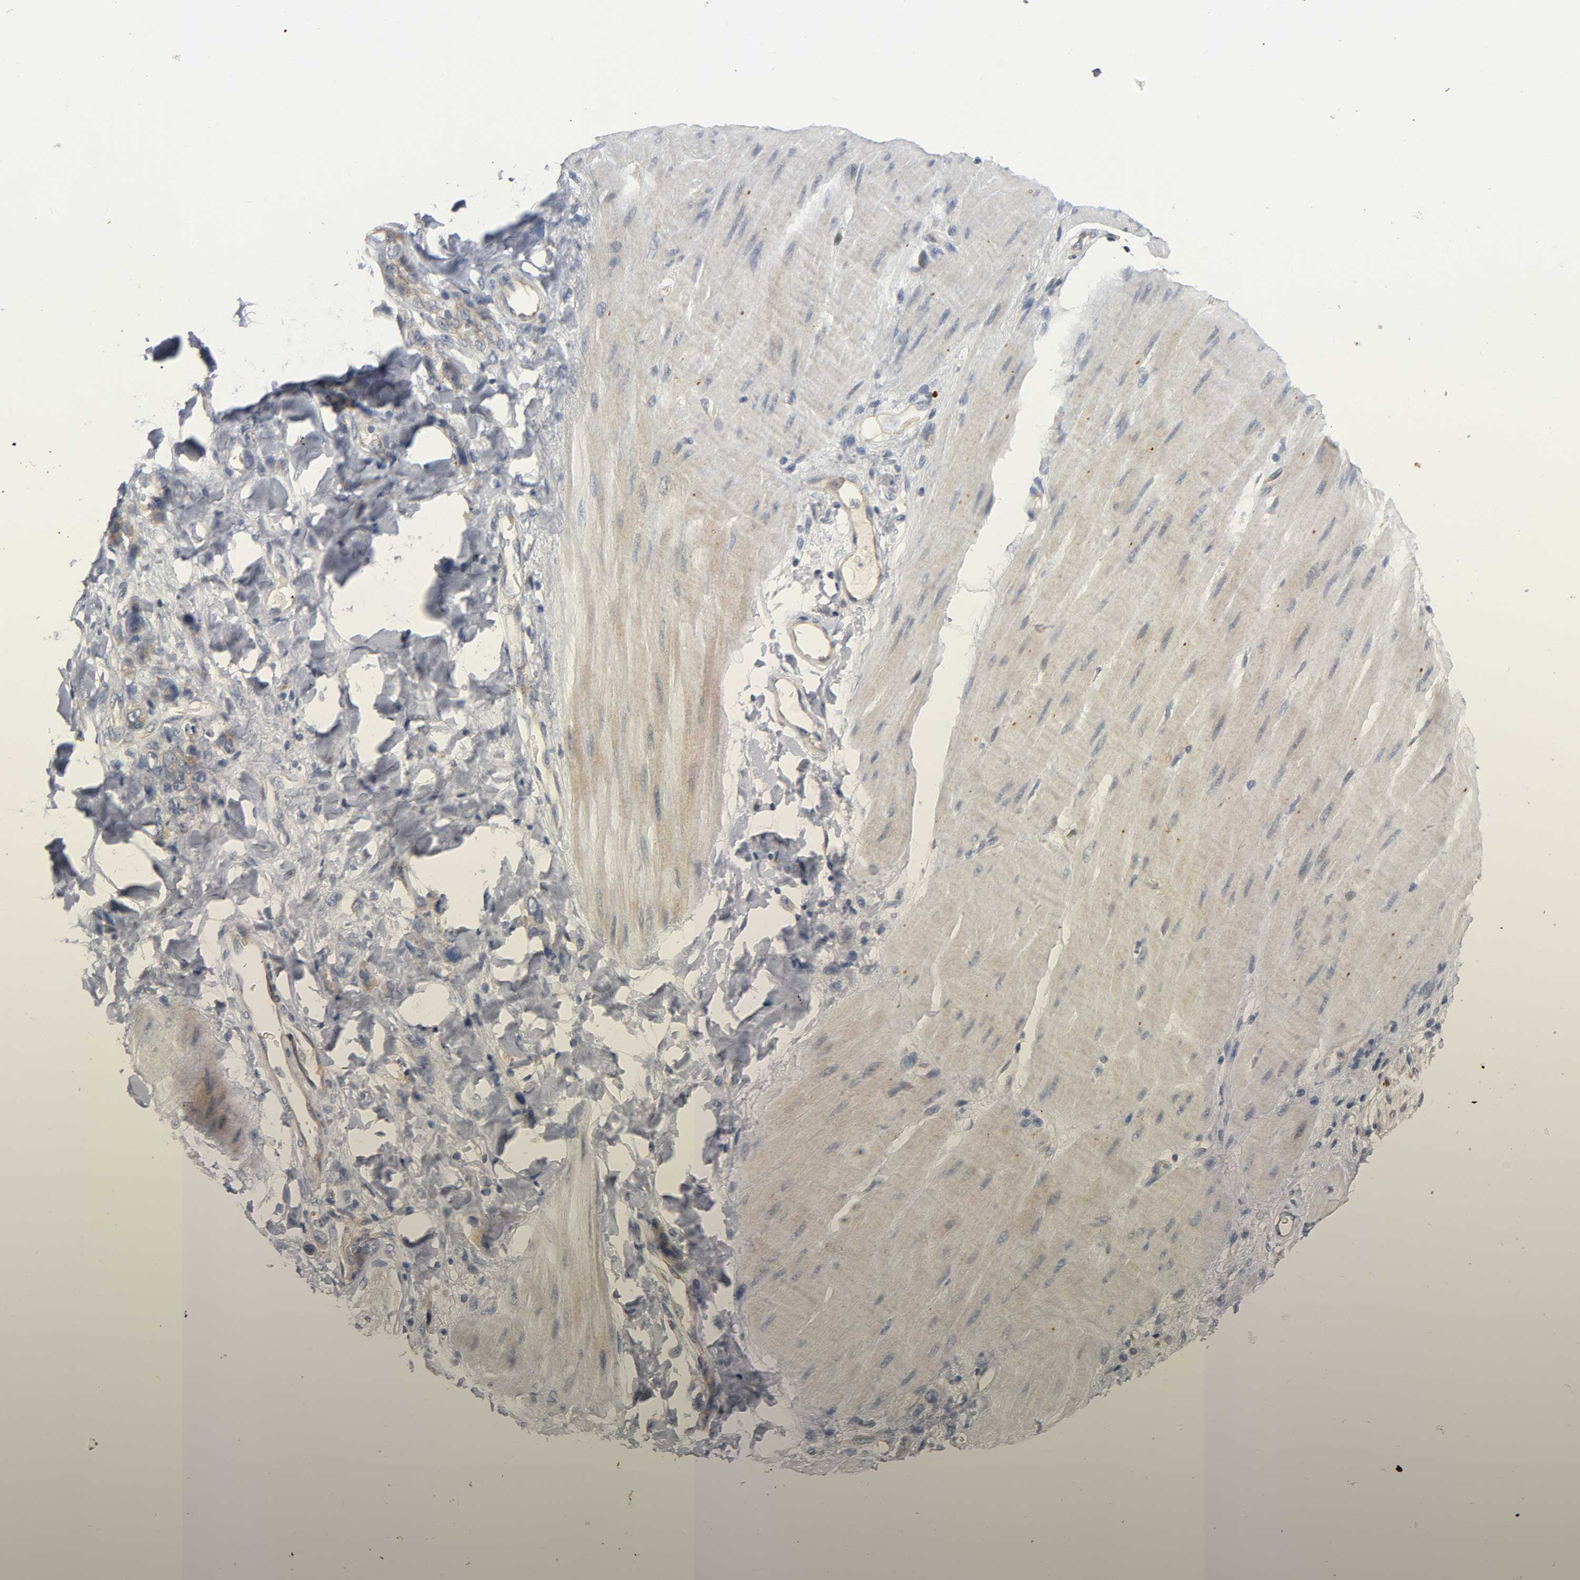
{"staining": {"intensity": "moderate", "quantity": ">75%", "location": "cytoplasmic/membranous"}, "tissue": "stomach cancer", "cell_type": "Tumor cells", "image_type": "cancer", "snomed": [{"axis": "morphology", "description": "Adenocarcinoma, NOS"}, {"axis": "topography", "description": "Stomach"}], "caption": "This image exhibits immunohistochemistry staining of stomach cancer, with medium moderate cytoplasmic/membranous staining in approximately >75% of tumor cells.", "gene": "HDAC6", "patient": {"sex": "male", "age": 82}}